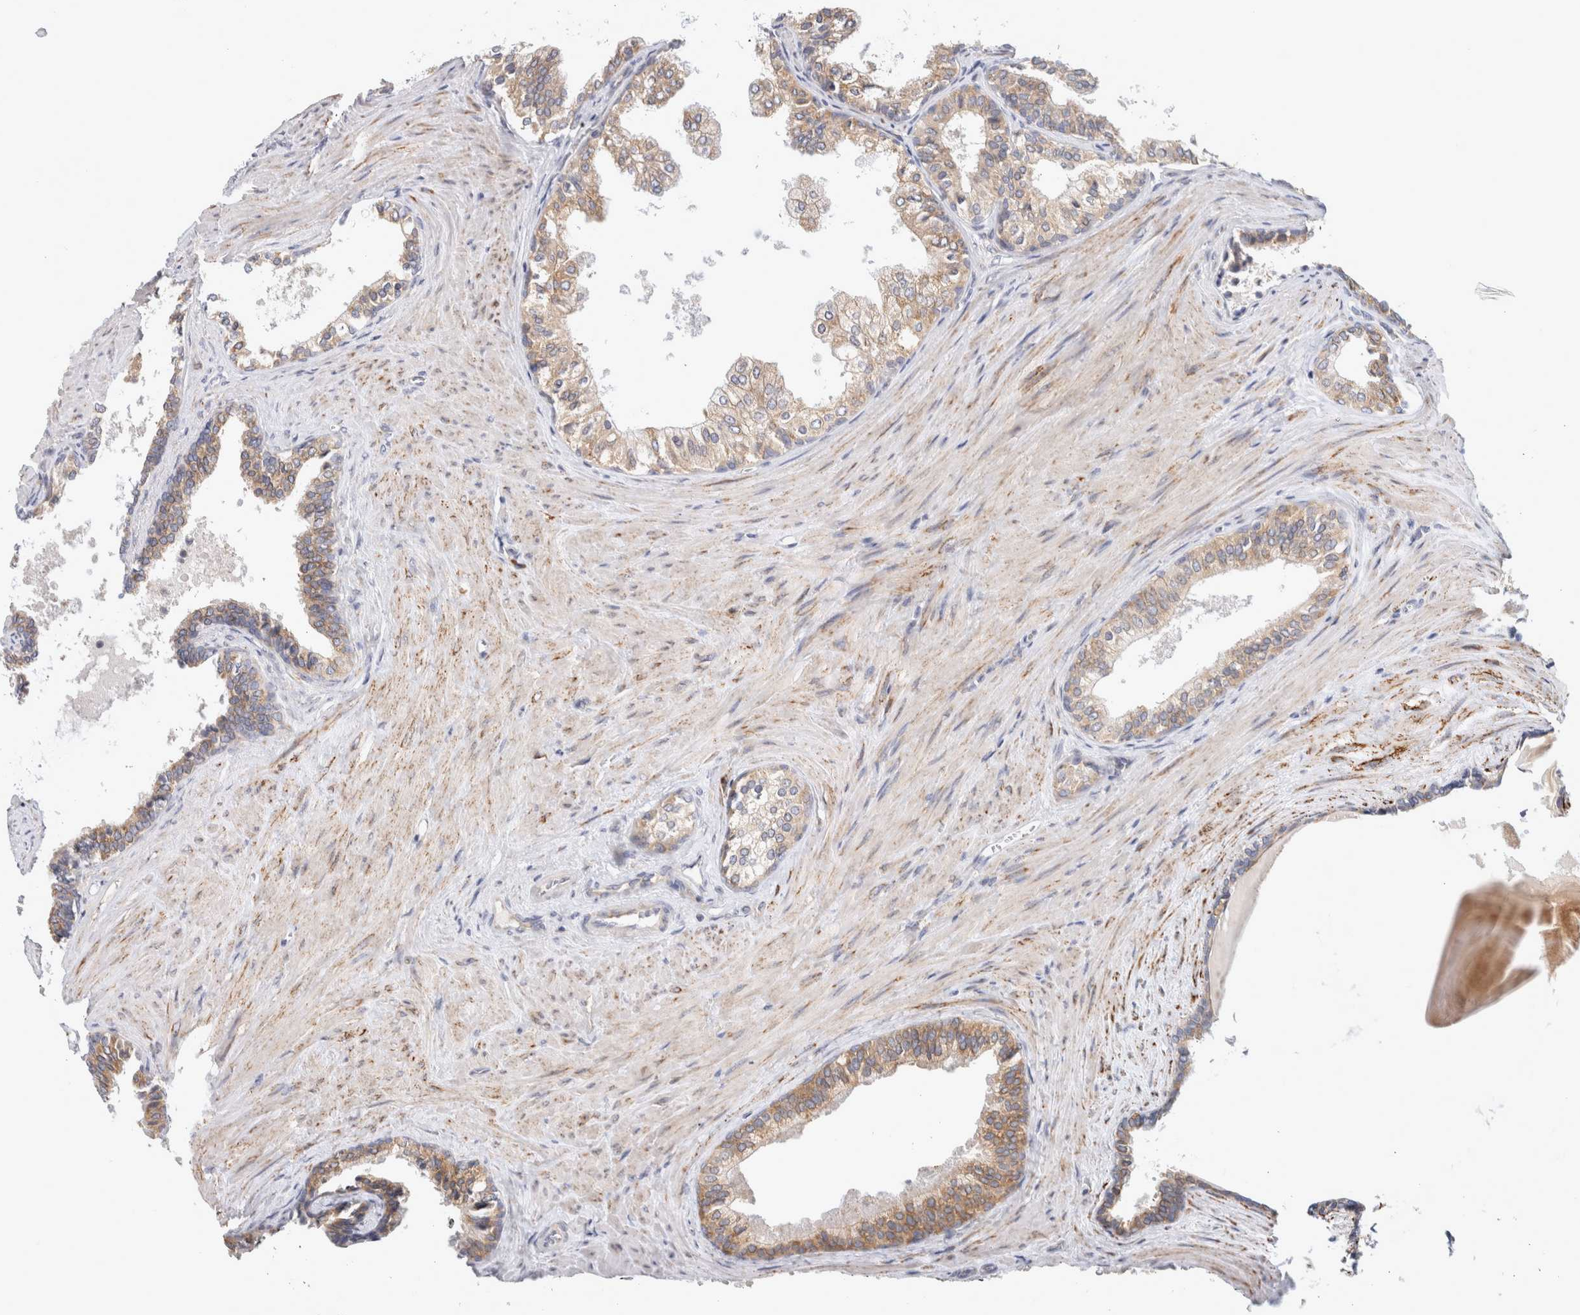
{"staining": {"intensity": "moderate", "quantity": ">75%", "location": "cytoplasmic/membranous"}, "tissue": "prostate cancer", "cell_type": "Tumor cells", "image_type": "cancer", "snomed": [{"axis": "morphology", "description": "Adenocarcinoma, Low grade"}, {"axis": "topography", "description": "Prostate"}], "caption": "Protein staining shows moderate cytoplasmic/membranous expression in approximately >75% of tumor cells in prostate low-grade adenocarcinoma. (IHC, brightfield microscopy, high magnification).", "gene": "RPN2", "patient": {"sex": "male", "age": 60}}